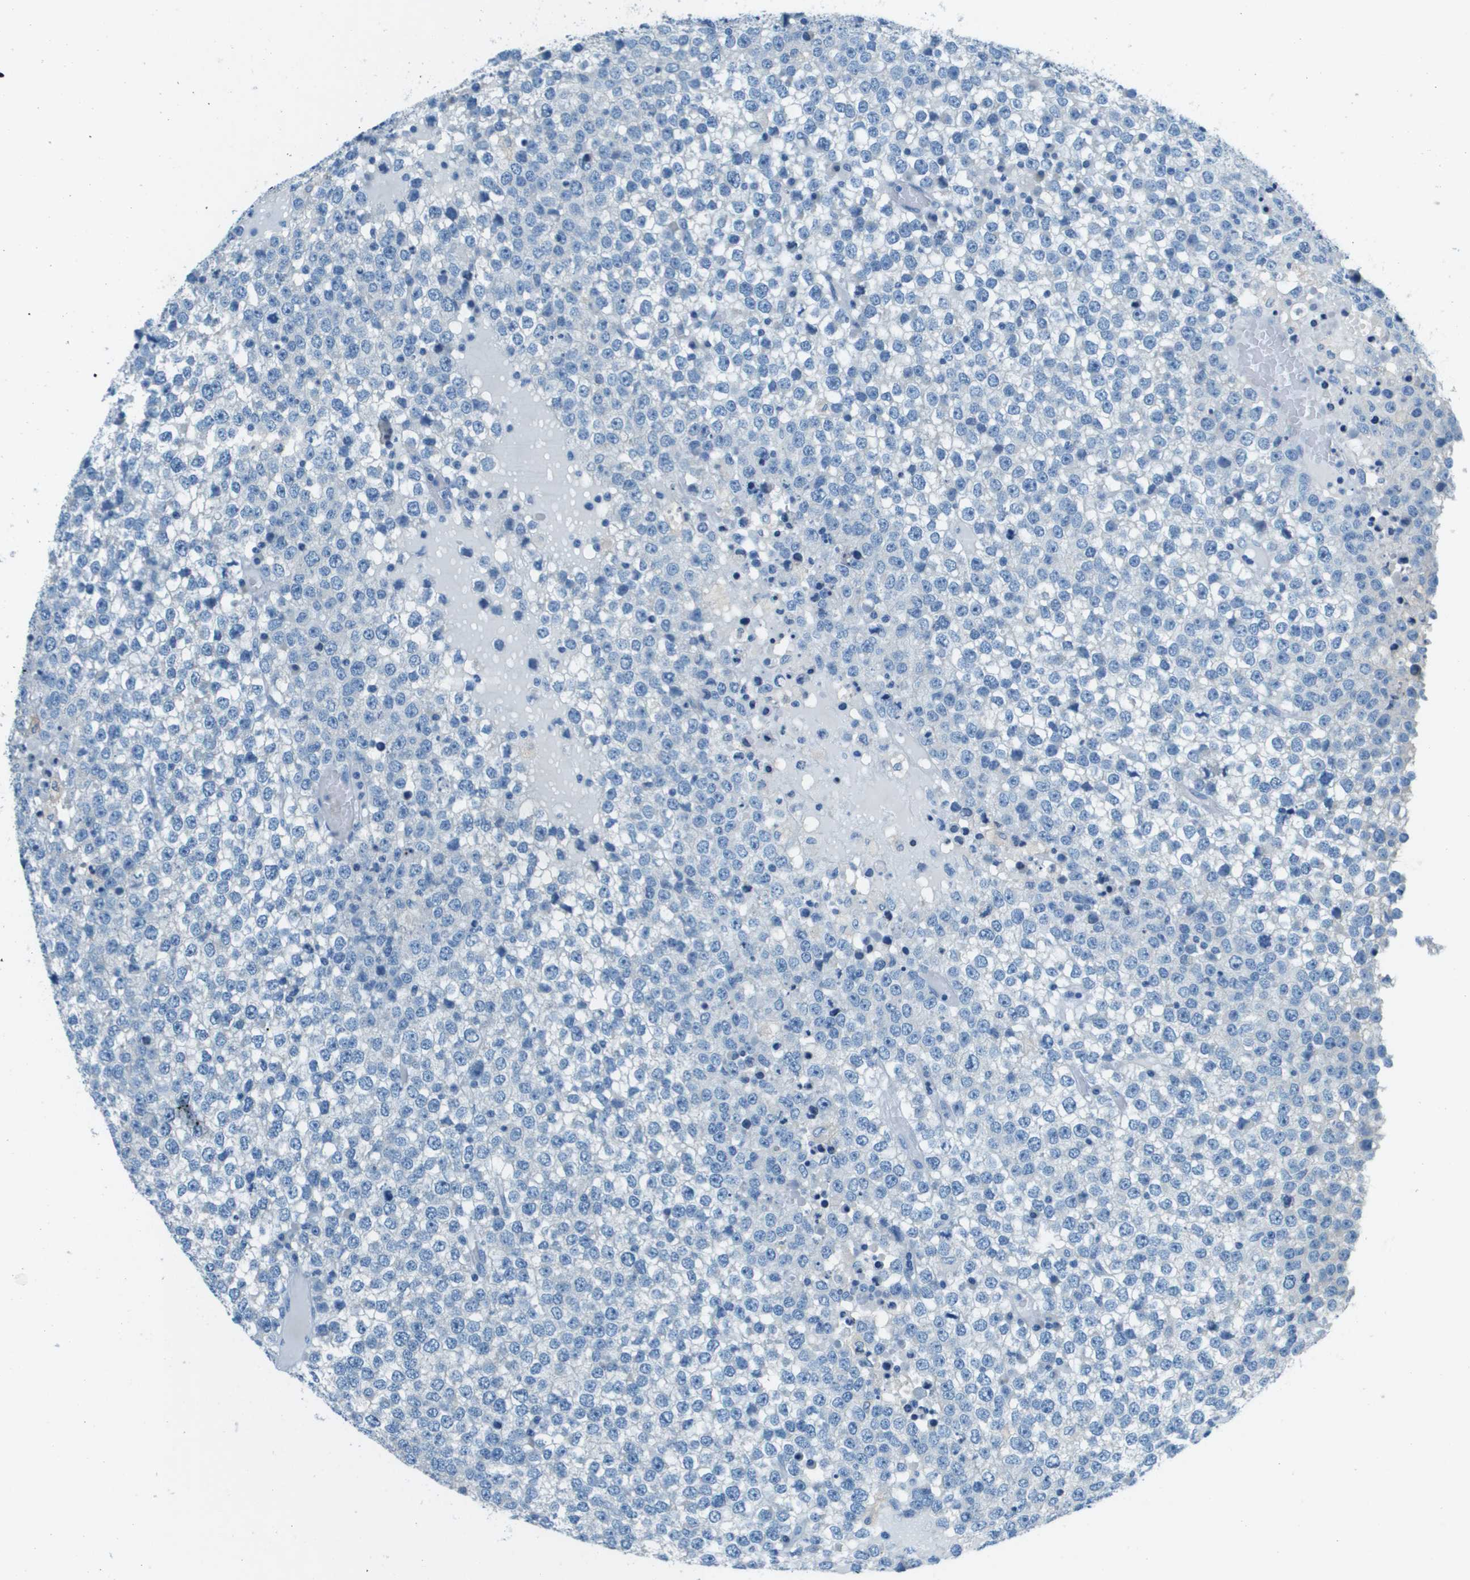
{"staining": {"intensity": "negative", "quantity": "none", "location": "none"}, "tissue": "testis cancer", "cell_type": "Tumor cells", "image_type": "cancer", "snomed": [{"axis": "morphology", "description": "Seminoma, NOS"}, {"axis": "topography", "description": "Testis"}], "caption": "A high-resolution photomicrograph shows immunohistochemistry staining of testis seminoma, which shows no significant expression in tumor cells.", "gene": "SLC16A10", "patient": {"sex": "male", "age": 65}}